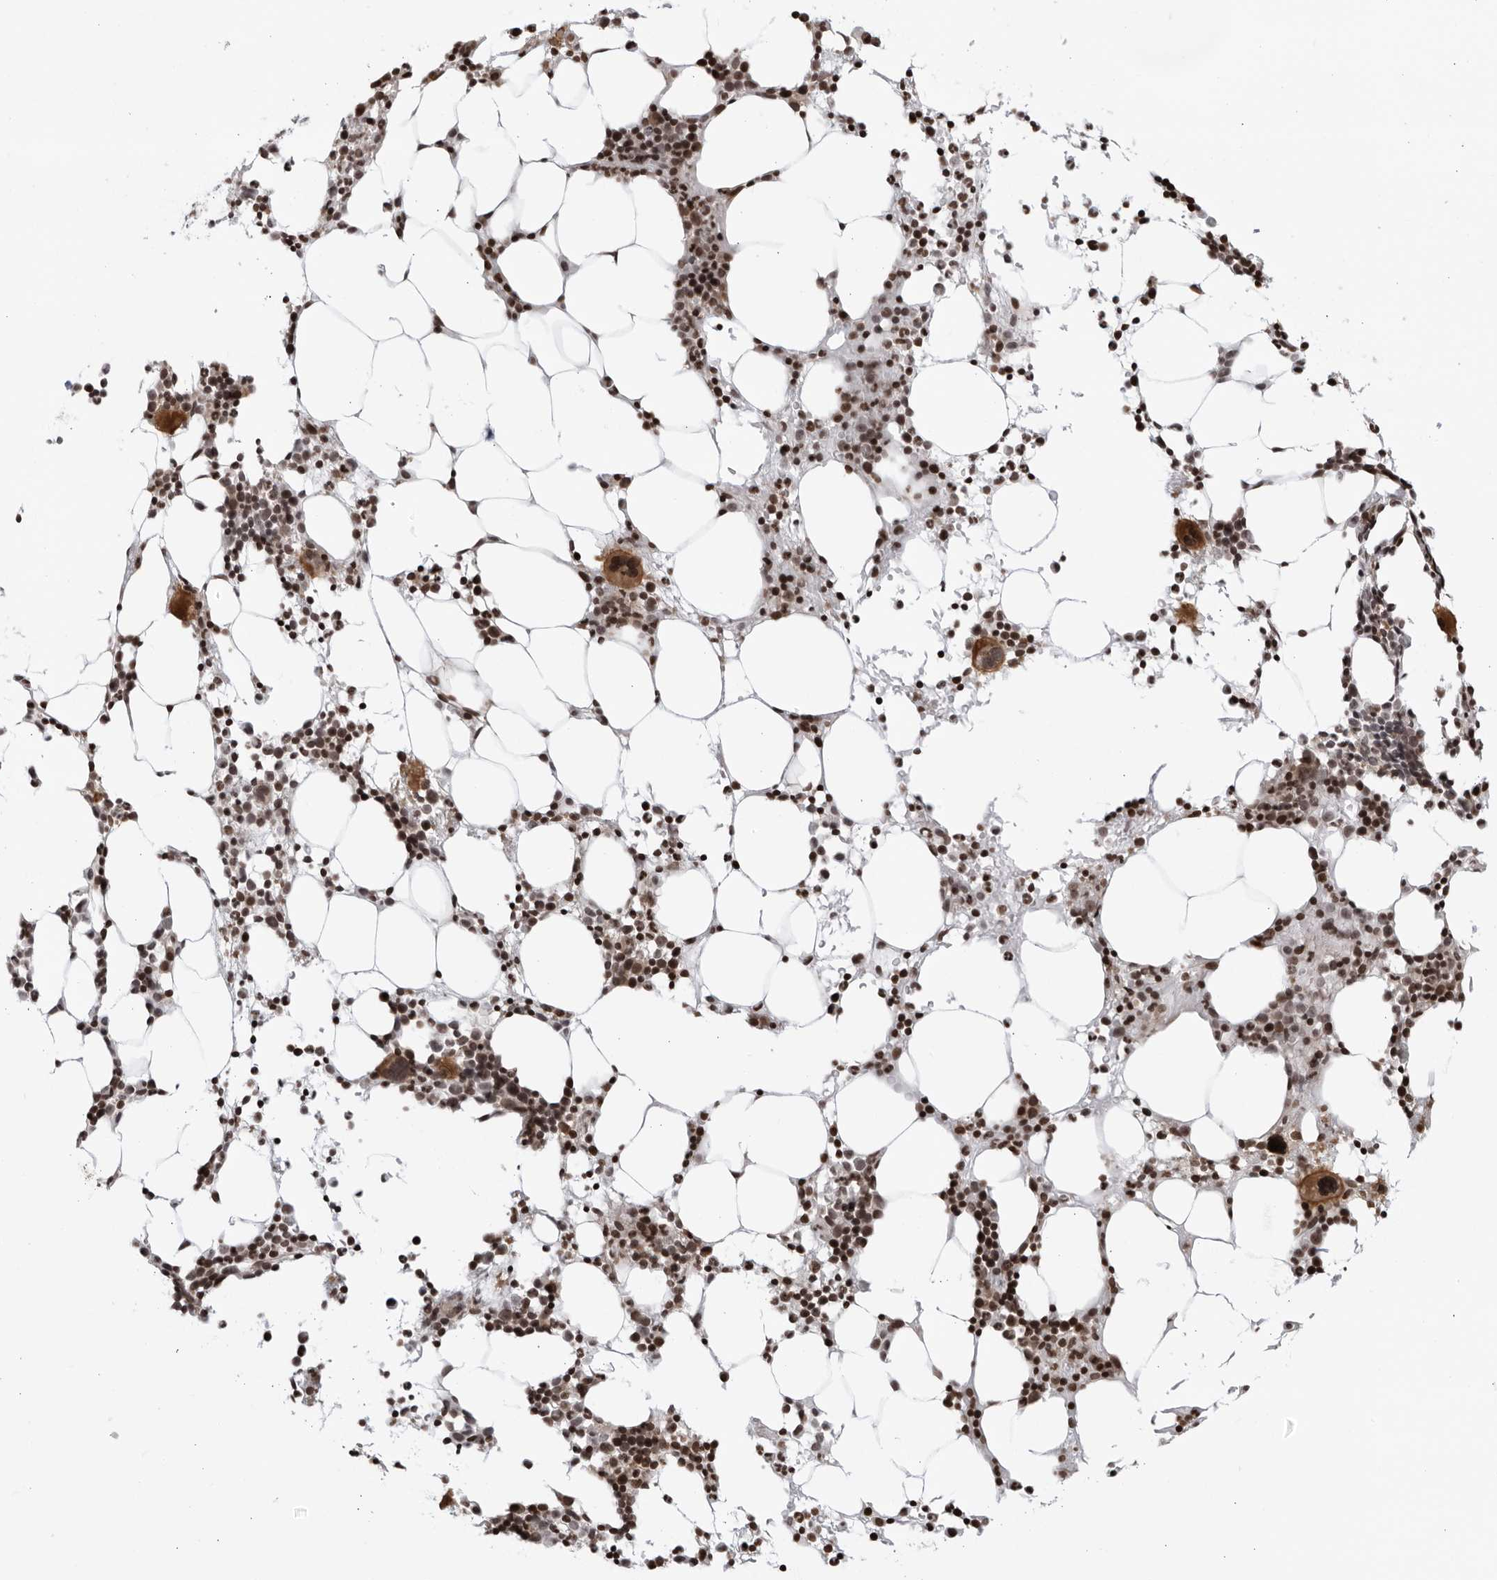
{"staining": {"intensity": "strong", "quantity": ">75%", "location": "nuclear"}, "tissue": "bone marrow", "cell_type": "Hematopoietic cells", "image_type": "normal", "snomed": [{"axis": "morphology", "description": "Normal tissue, NOS"}, {"axis": "morphology", "description": "Inflammation, NOS"}, {"axis": "topography", "description": "Bone marrow"}], "caption": "A brown stain highlights strong nuclear positivity of a protein in hematopoietic cells of unremarkable human bone marrow. (DAB IHC with brightfield microscopy, high magnification).", "gene": "DTL", "patient": {"sex": "male", "age": 31}}